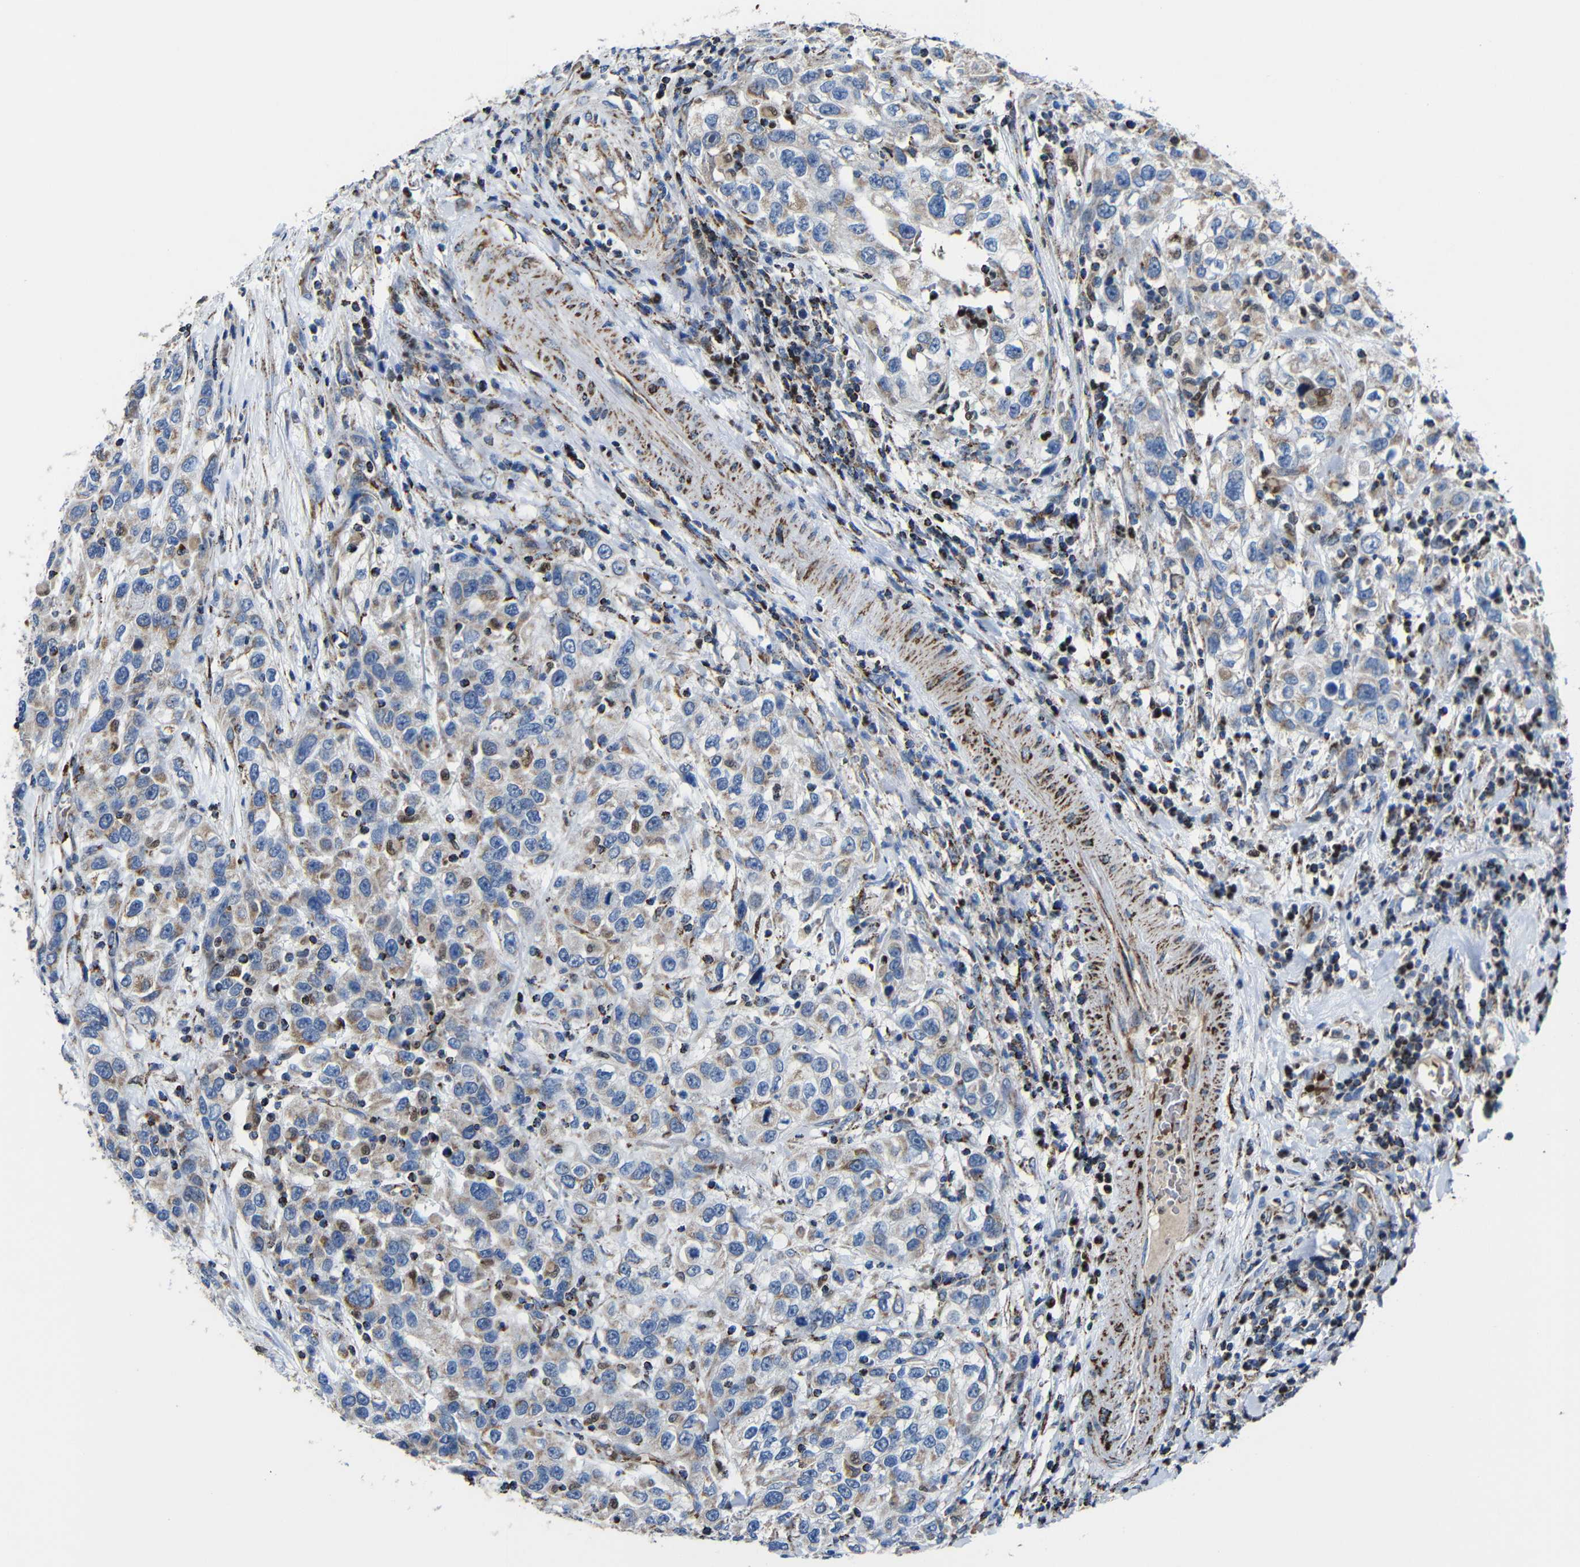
{"staining": {"intensity": "weak", "quantity": "25%-75%", "location": "cytoplasmic/membranous"}, "tissue": "urothelial cancer", "cell_type": "Tumor cells", "image_type": "cancer", "snomed": [{"axis": "morphology", "description": "Urothelial carcinoma, High grade"}, {"axis": "topography", "description": "Urinary bladder"}], "caption": "Urothelial cancer was stained to show a protein in brown. There is low levels of weak cytoplasmic/membranous expression in about 25%-75% of tumor cells.", "gene": "CA5B", "patient": {"sex": "female", "age": 80}}